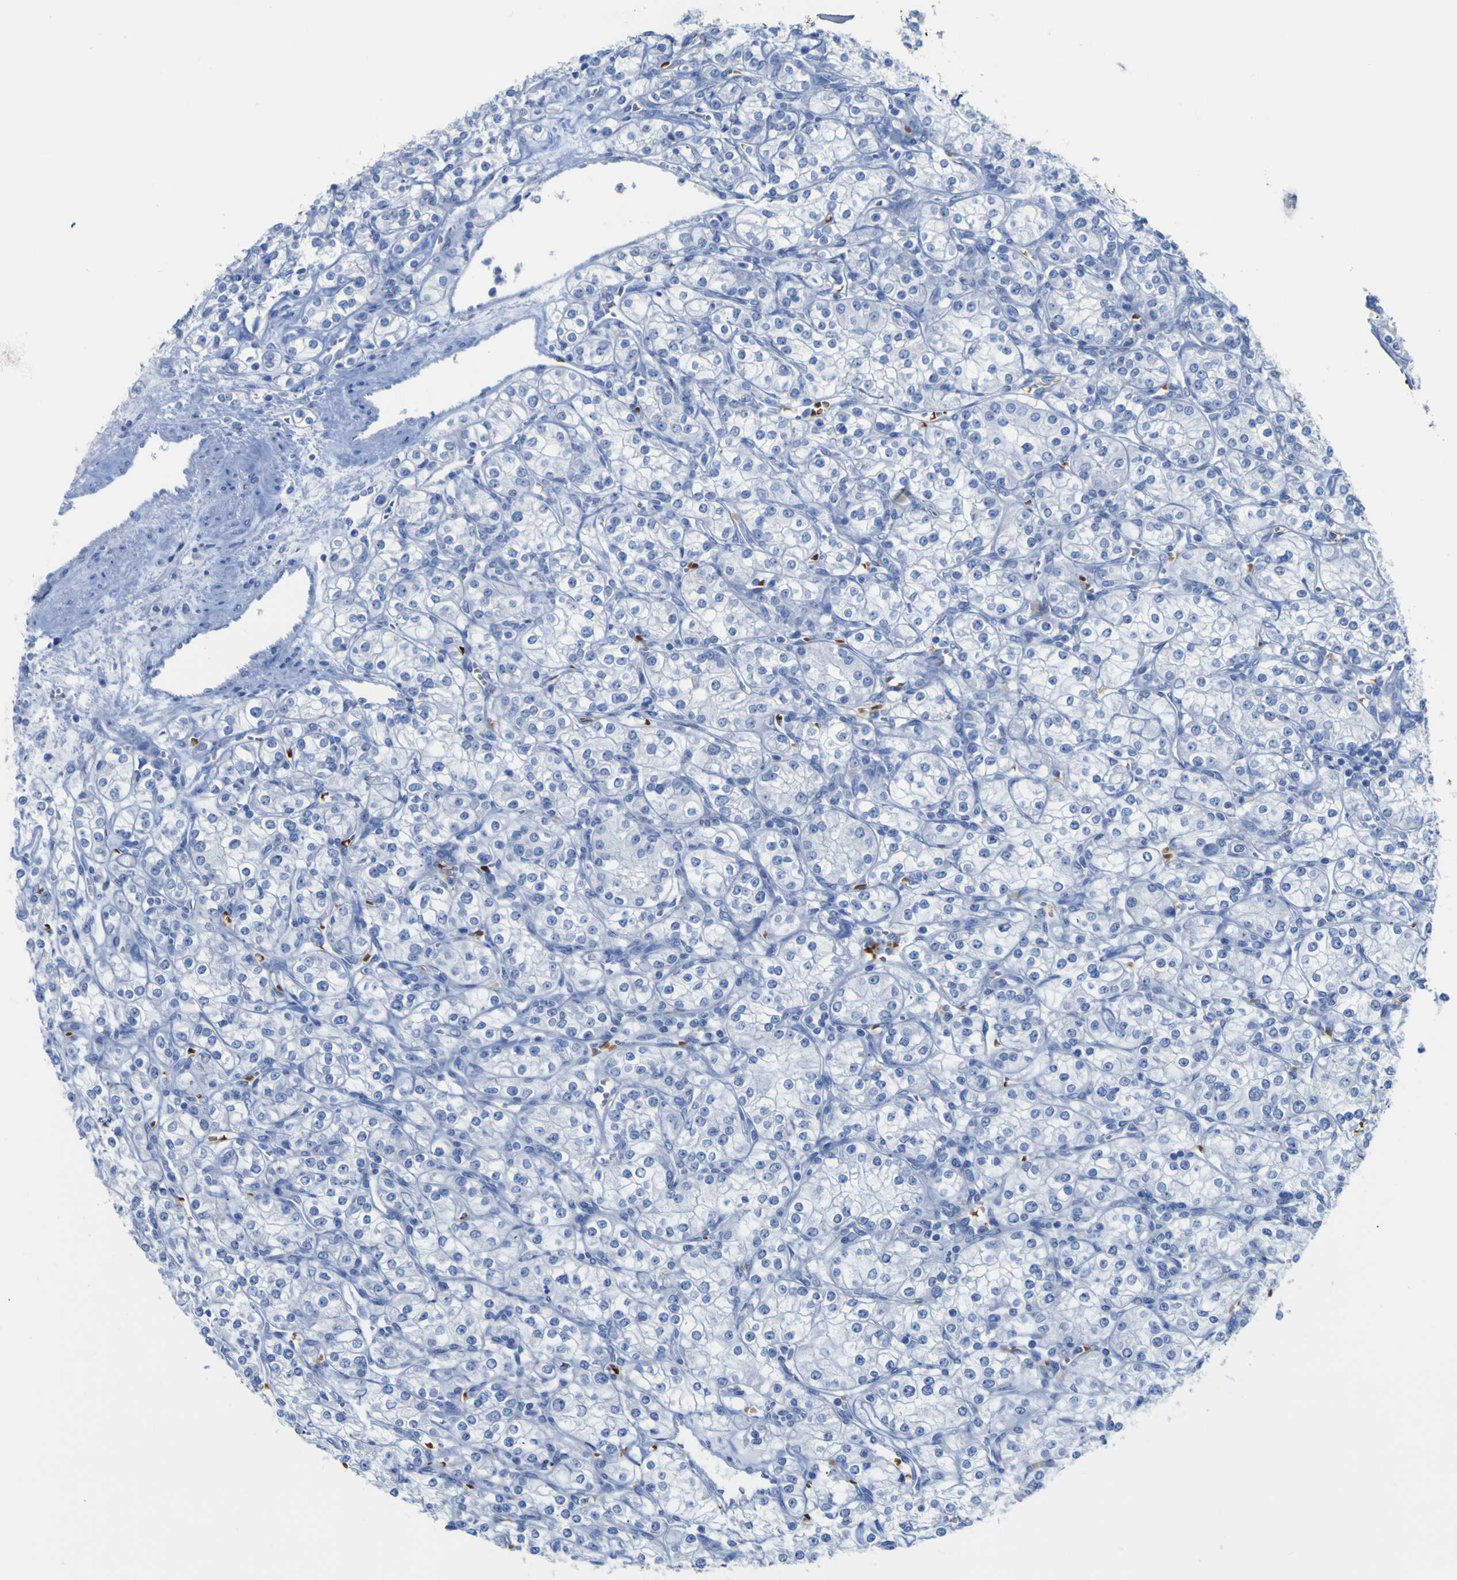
{"staining": {"intensity": "negative", "quantity": "none", "location": "none"}, "tissue": "renal cancer", "cell_type": "Tumor cells", "image_type": "cancer", "snomed": [{"axis": "morphology", "description": "Adenocarcinoma, NOS"}, {"axis": "topography", "description": "Kidney"}], "caption": "Histopathology image shows no significant protein positivity in tumor cells of renal adenocarcinoma.", "gene": "GCM1", "patient": {"sex": "male", "age": 77}}